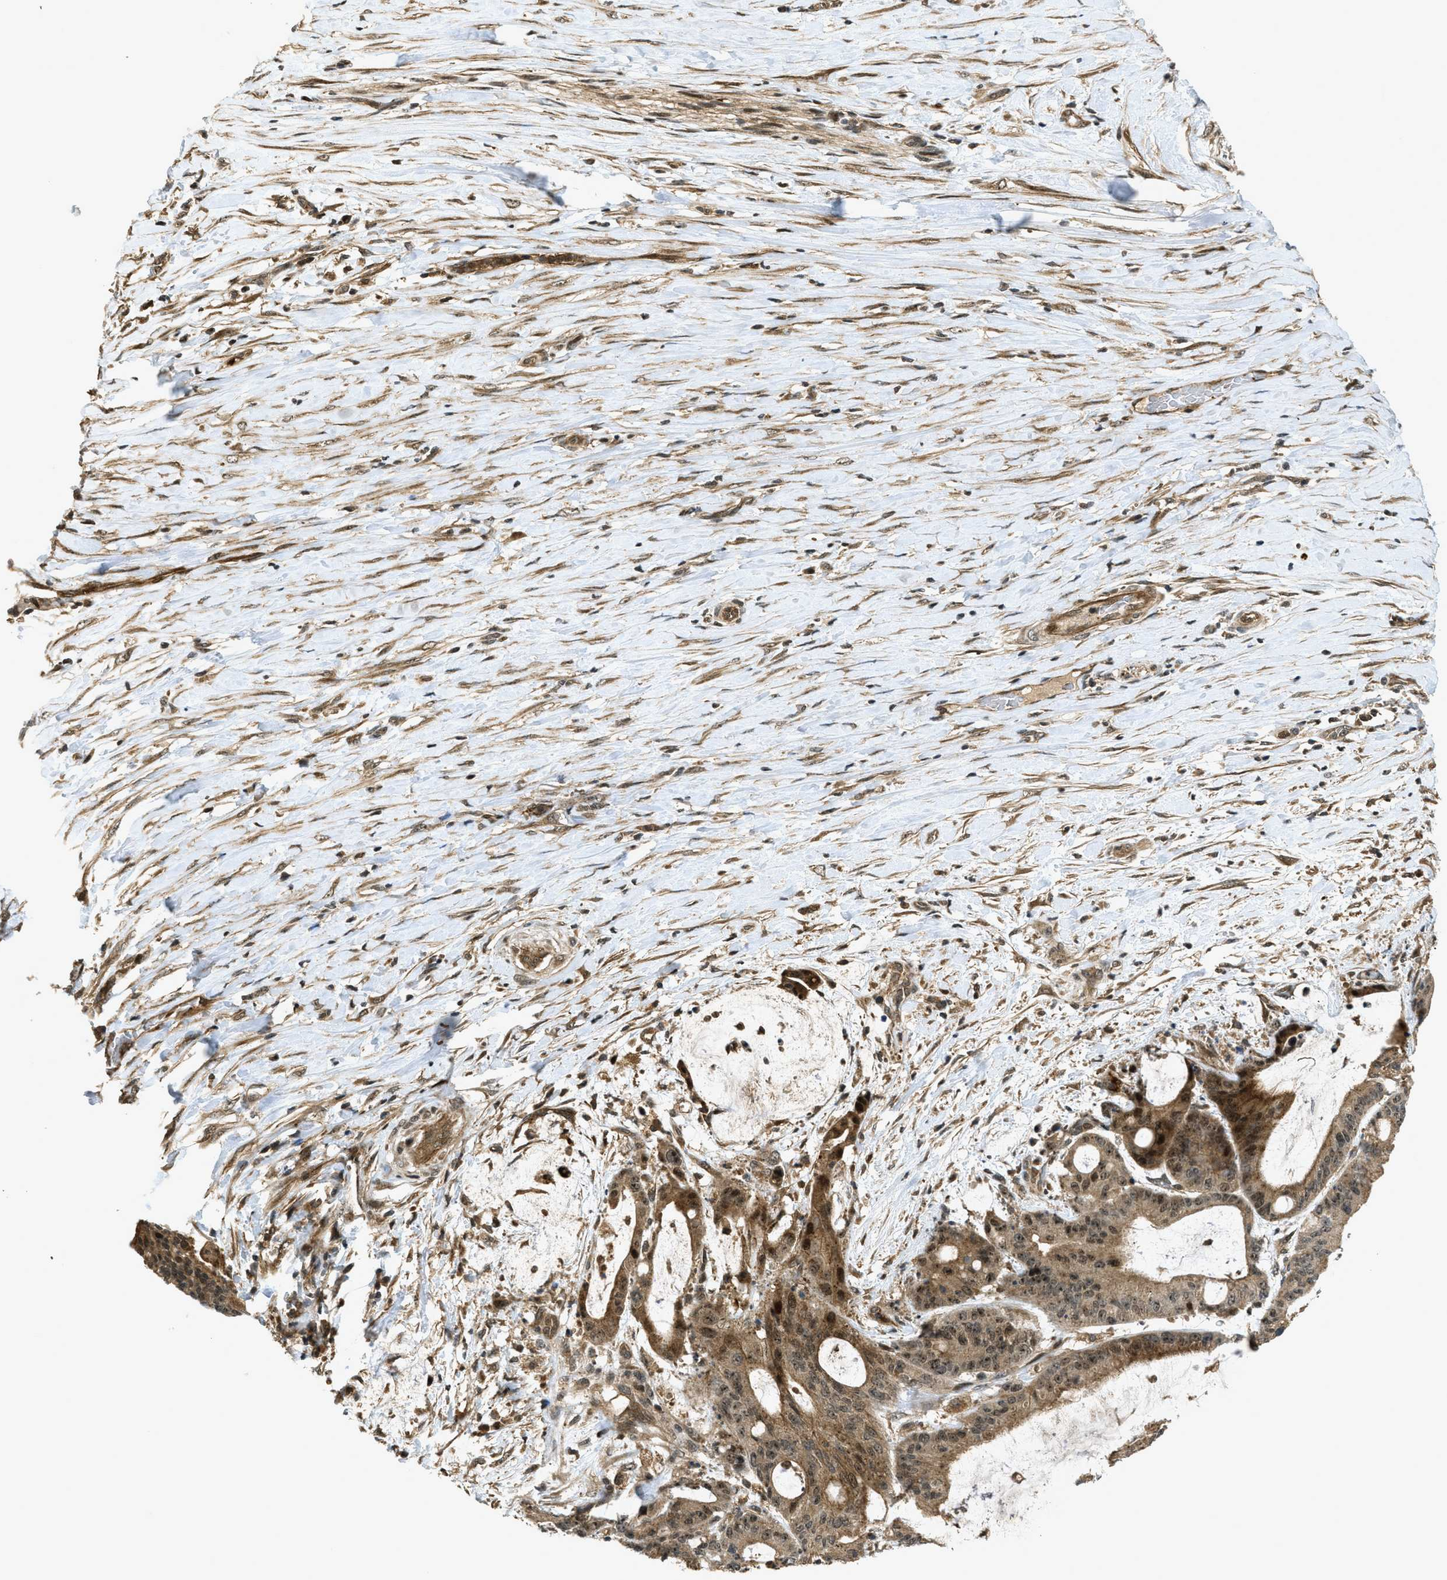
{"staining": {"intensity": "moderate", "quantity": ">75%", "location": "cytoplasmic/membranous,nuclear"}, "tissue": "liver cancer", "cell_type": "Tumor cells", "image_type": "cancer", "snomed": [{"axis": "morphology", "description": "Cholangiocarcinoma"}, {"axis": "topography", "description": "Liver"}], "caption": "Moderate cytoplasmic/membranous and nuclear protein staining is seen in approximately >75% of tumor cells in liver cancer. The staining was performed using DAB to visualize the protein expression in brown, while the nuclei were stained in blue with hematoxylin (Magnification: 20x).", "gene": "DNAJC28", "patient": {"sex": "female", "age": 73}}